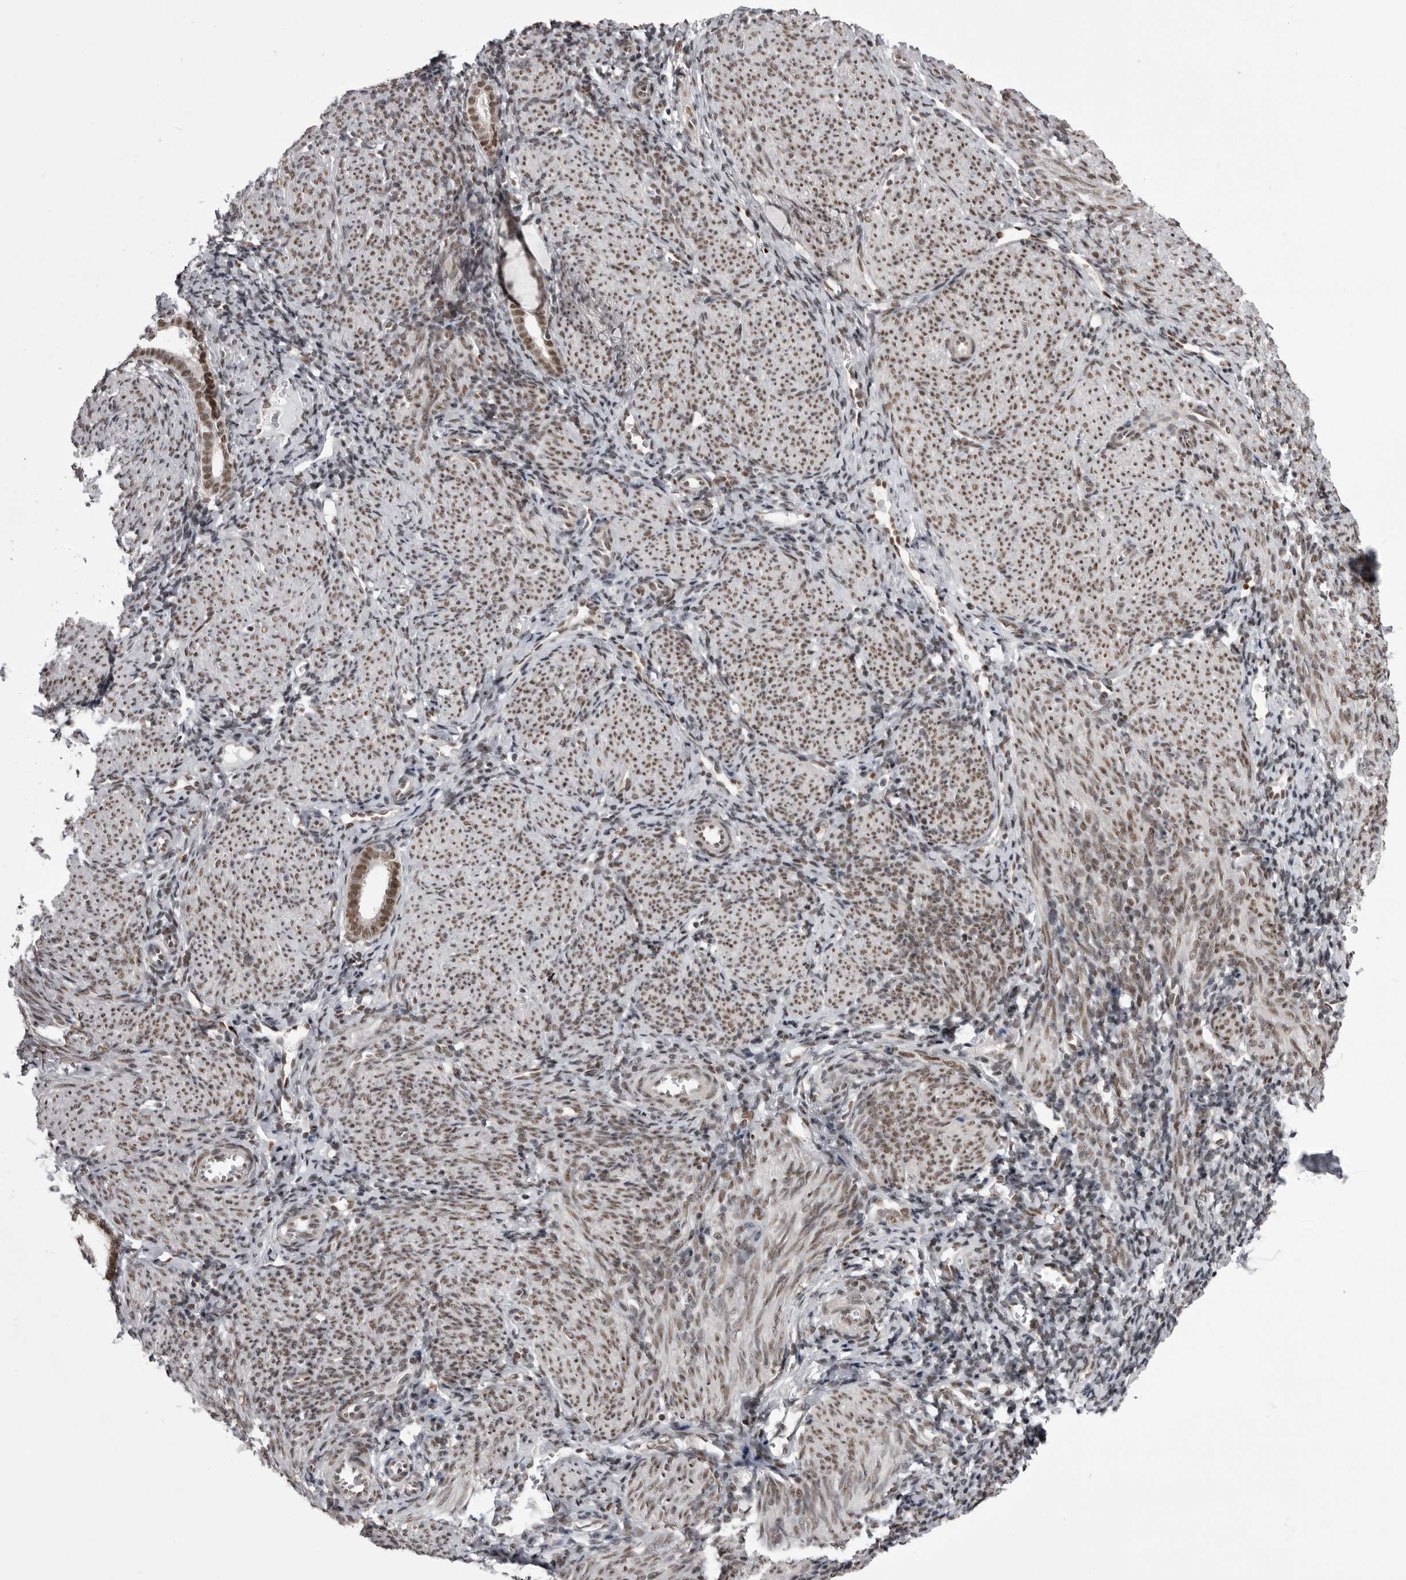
{"staining": {"intensity": "moderate", "quantity": ">75%", "location": "nuclear"}, "tissue": "endometrium", "cell_type": "Cells in endometrial stroma", "image_type": "normal", "snomed": [{"axis": "morphology", "description": "Normal tissue, NOS"}, {"axis": "morphology", "description": "Adenocarcinoma, NOS"}, {"axis": "topography", "description": "Endometrium"}], "caption": "Protein expression analysis of unremarkable human endometrium reveals moderate nuclear staining in about >75% of cells in endometrial stroma. (Brightfield microscopy of DAB IHC at high magnification).", "gene": "MEPCE", "patient": {"sex": "female", "age": 57}}